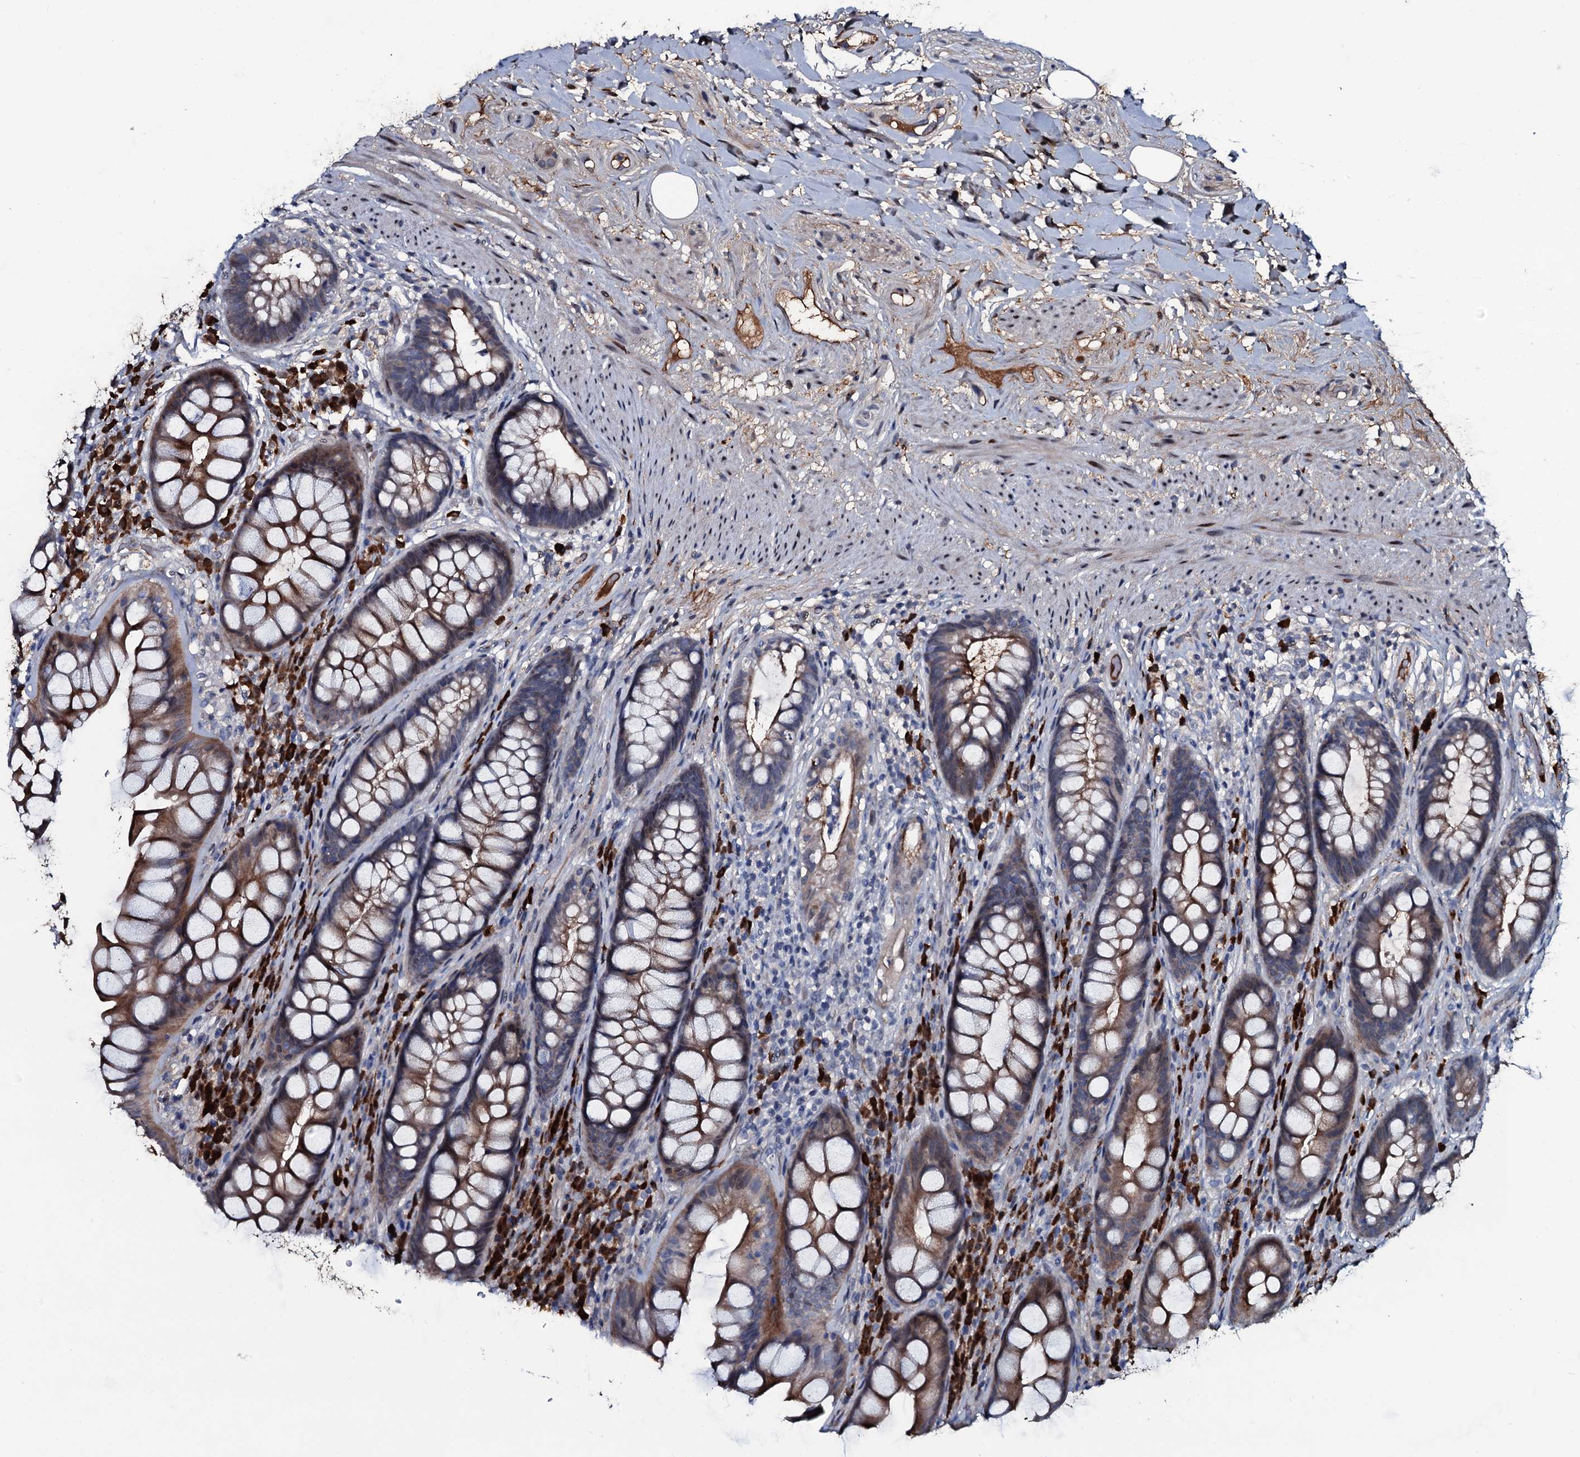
{"staining": {"intensity": "moderate", "quantity": ">75%", "location": "cytoplasmic/membranous"}, "tissue": "rectum", "cell_type": "Glandular cells", "image_type": "normal", "snomed": [{"axis": "morphology", "description": "Normal tissue, NOS"}, {"axis": "topography", "description": "Rectum"}], "caption": "Immunohistochemistry (IHC) of benign human rectum demonstrates medium levels of moderate cytoplasmic/membranous staining in about >75% of glandular cells. The staining was performed using DAB, with brown indicating positive protein expression. Nuclei are stained blue with hematoxylin.", "gene": "LYG2", "patient": {"sex": "male", "age": 74}}